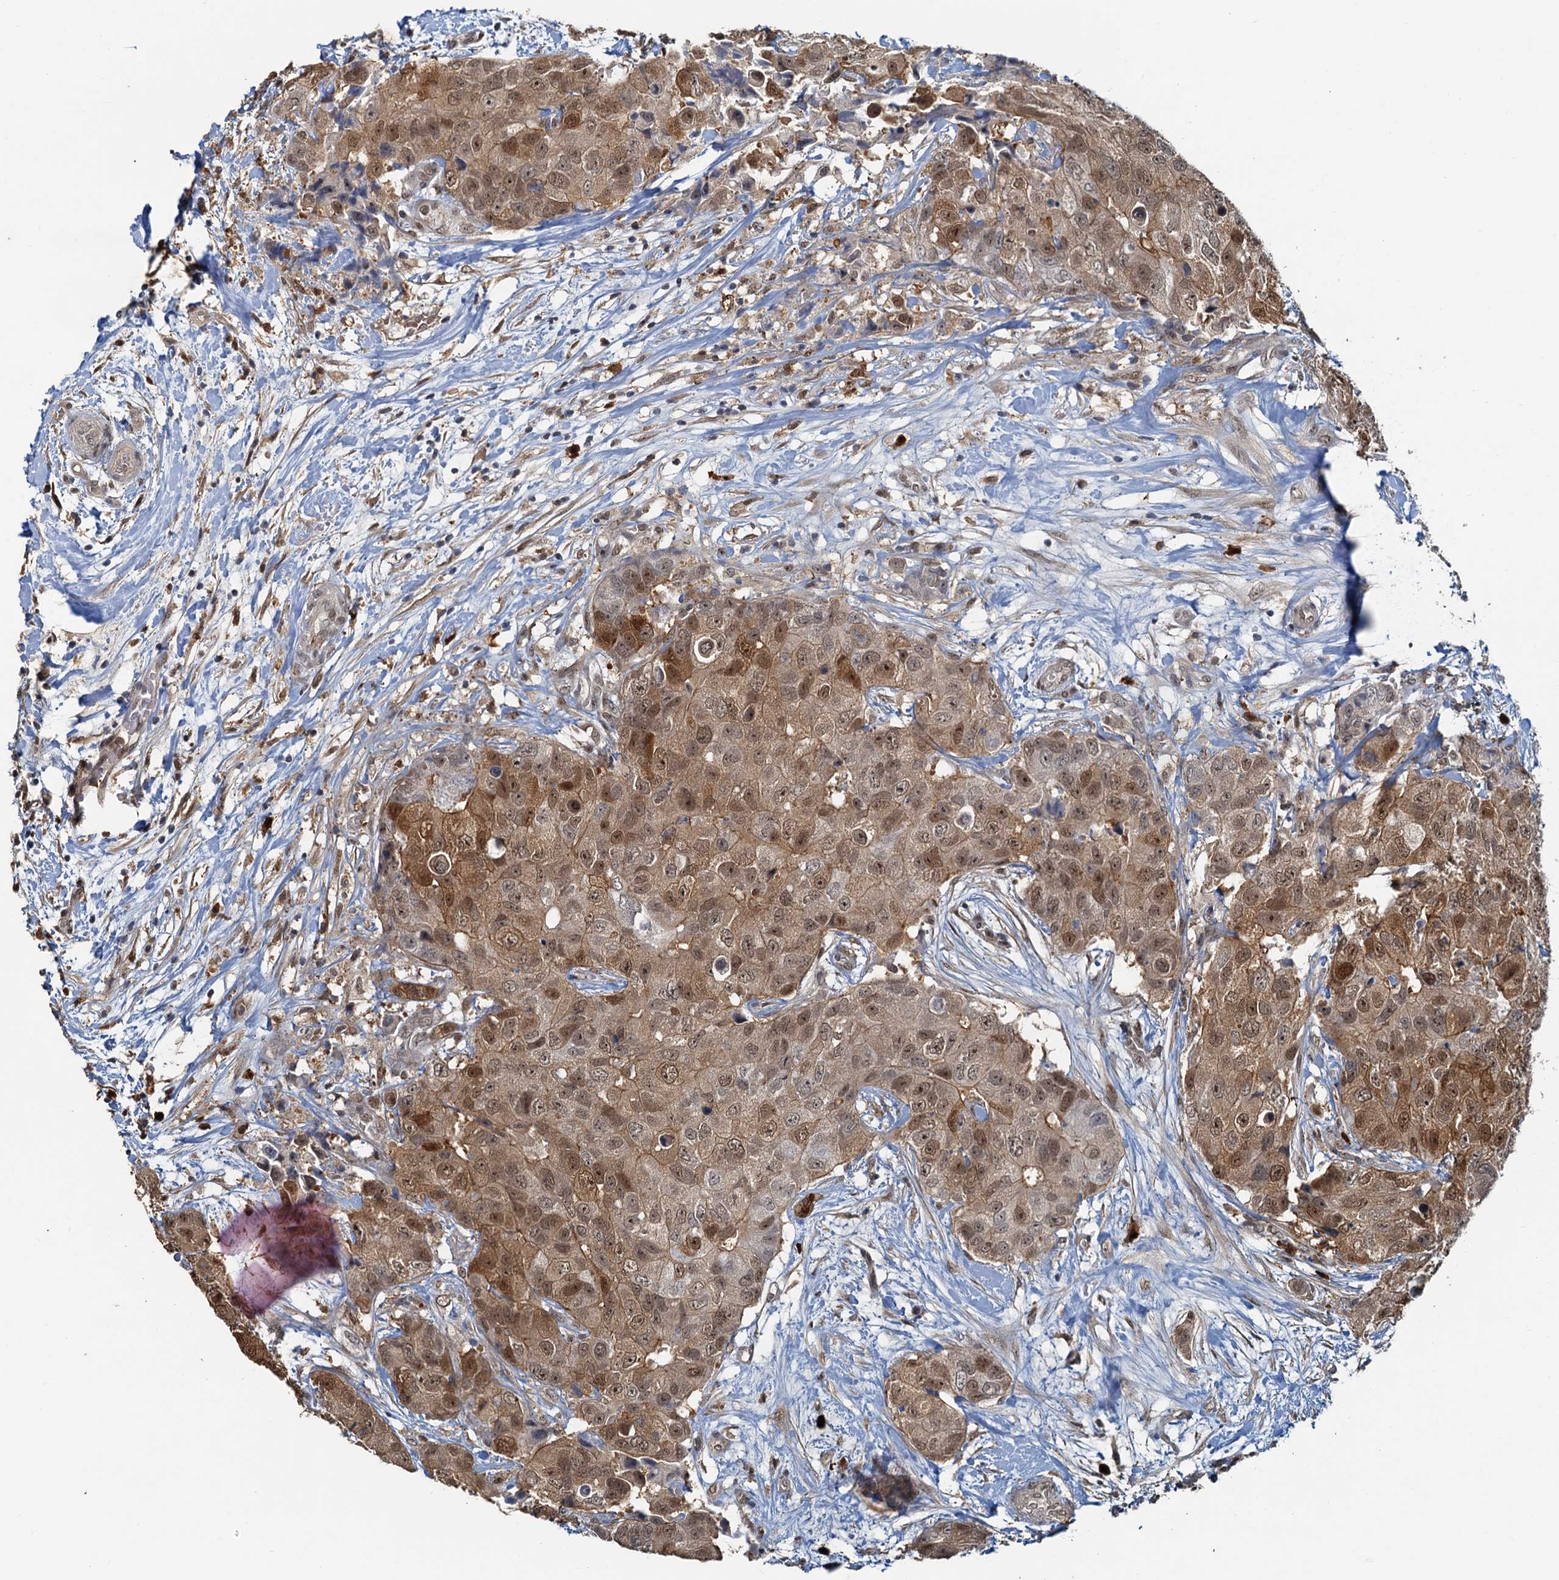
{"staining": {"intensity": "moderate", "quantity": ">75%", "location": "cytoplasmic/membranous,nuclear"}, "tissue": "breast cancer", "cell_type": "Tumor cells", "image_type": "cancer", "snomed": [{"axis": "morphology", "description": "Duct carcinoma"}, {"axis": "topography", "description": "Breast"}], "caption": "Intraductal carcinoma (breast) was stained to show a protein in brown. There is medium levels of moderate cytoplasmic/membranous and nuclear expression in approximately >75% of tumor cells.", "gene": "SPINDOC", "patient": {"sex": "female", "age": 62}}